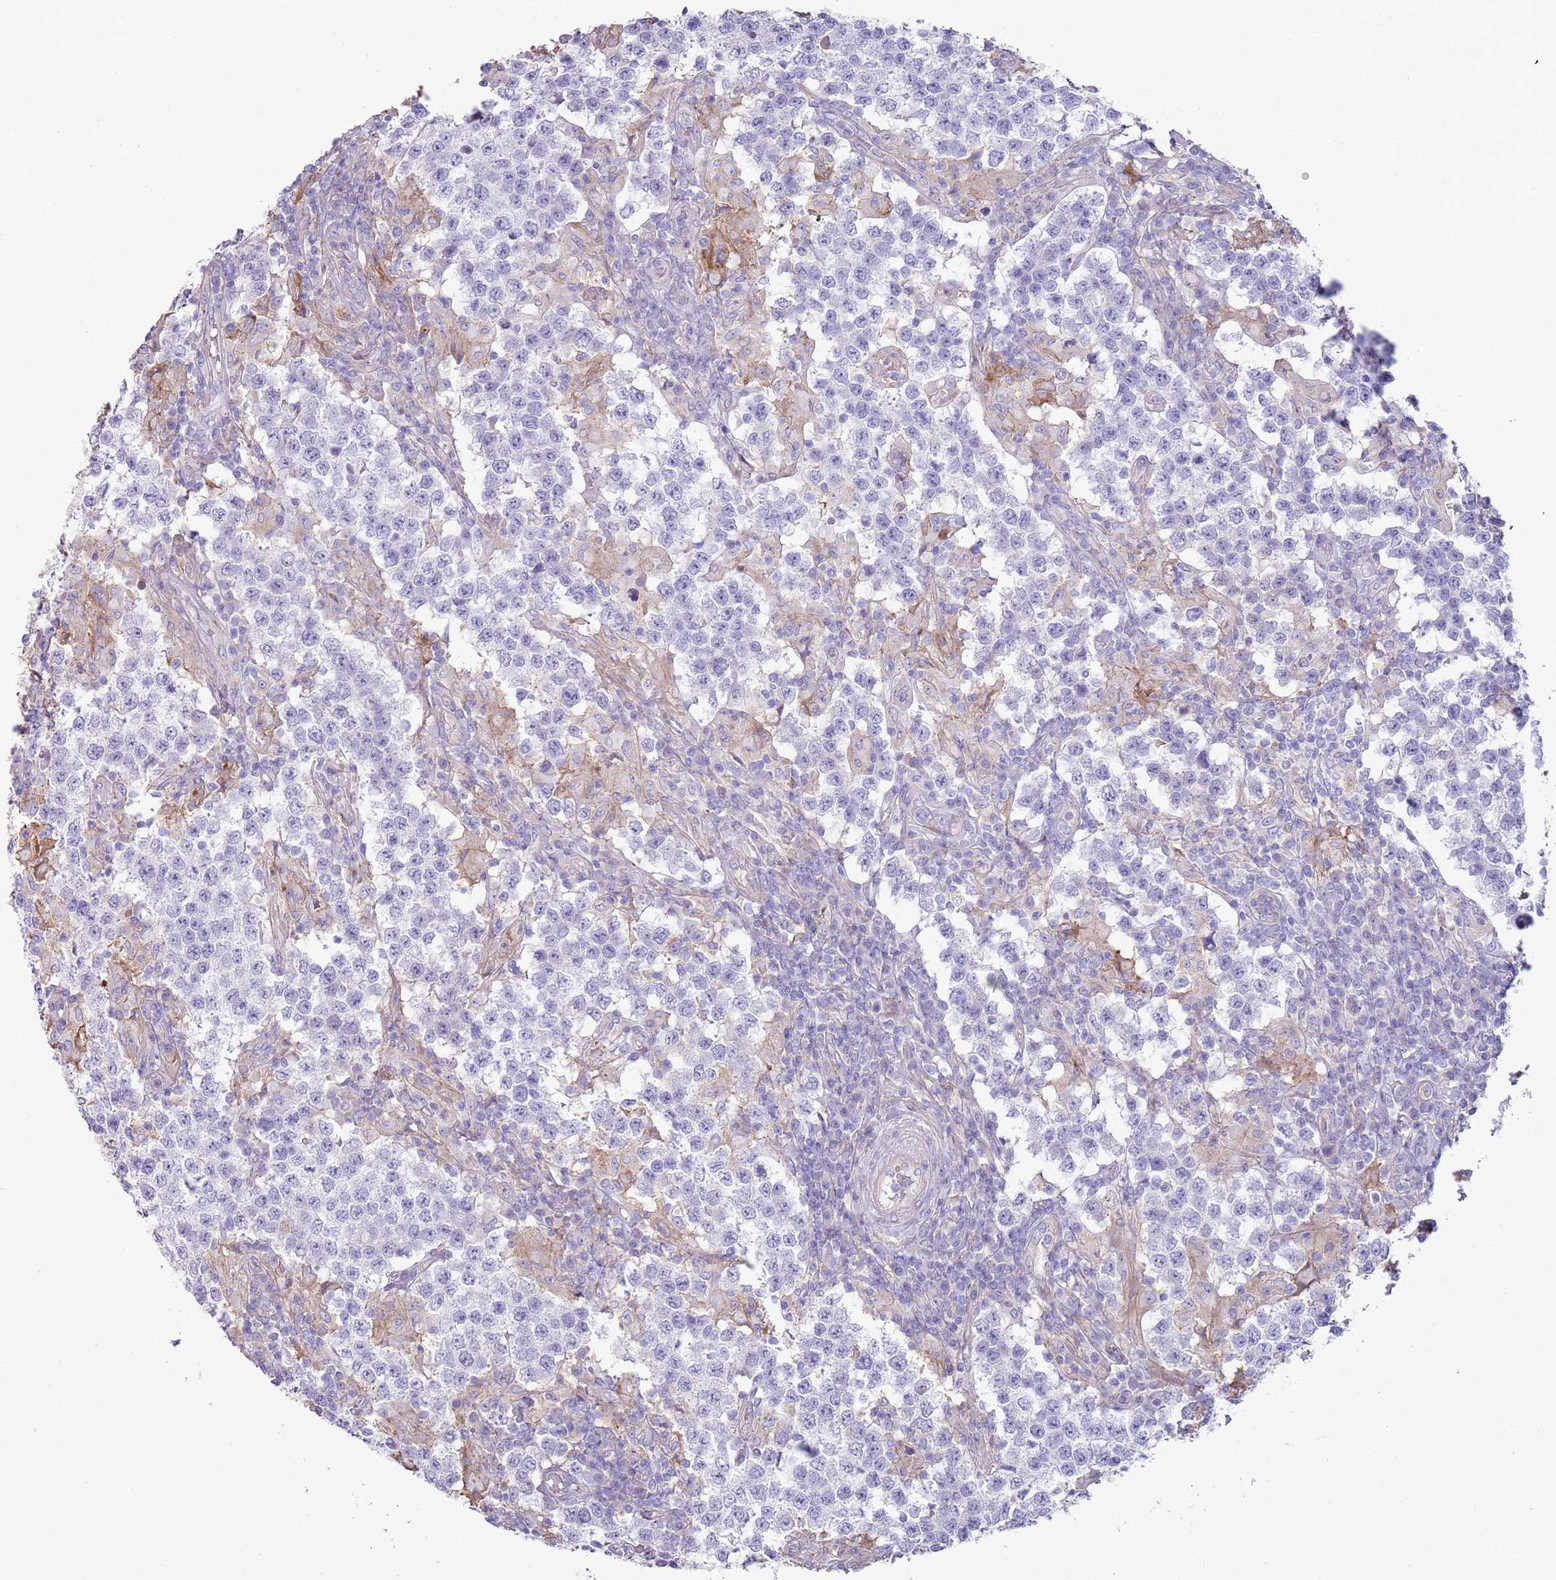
{"staining": {"intensity": "negative", "quantity": "none", "location": "none"}, "tissue": "testis cancer", "cell_type": "Tumor cells", "image_type": "cancer", "snomed": [{"axis": "morphology", "description": "Seminoma, NOS"}, {"axis": "morphology", "description": "Carcinoma, Embryonal, NOS"}, {"axis": "topography", "description": "Testis"}], "caption": "The image displays no significant positivity in tumor cells of testis embryonal carcinoma. (DAB immunohistochemistry (IHC), high magnification).", "gene": "NBPF3", "patient": {"sex": "male", "age": 41}}